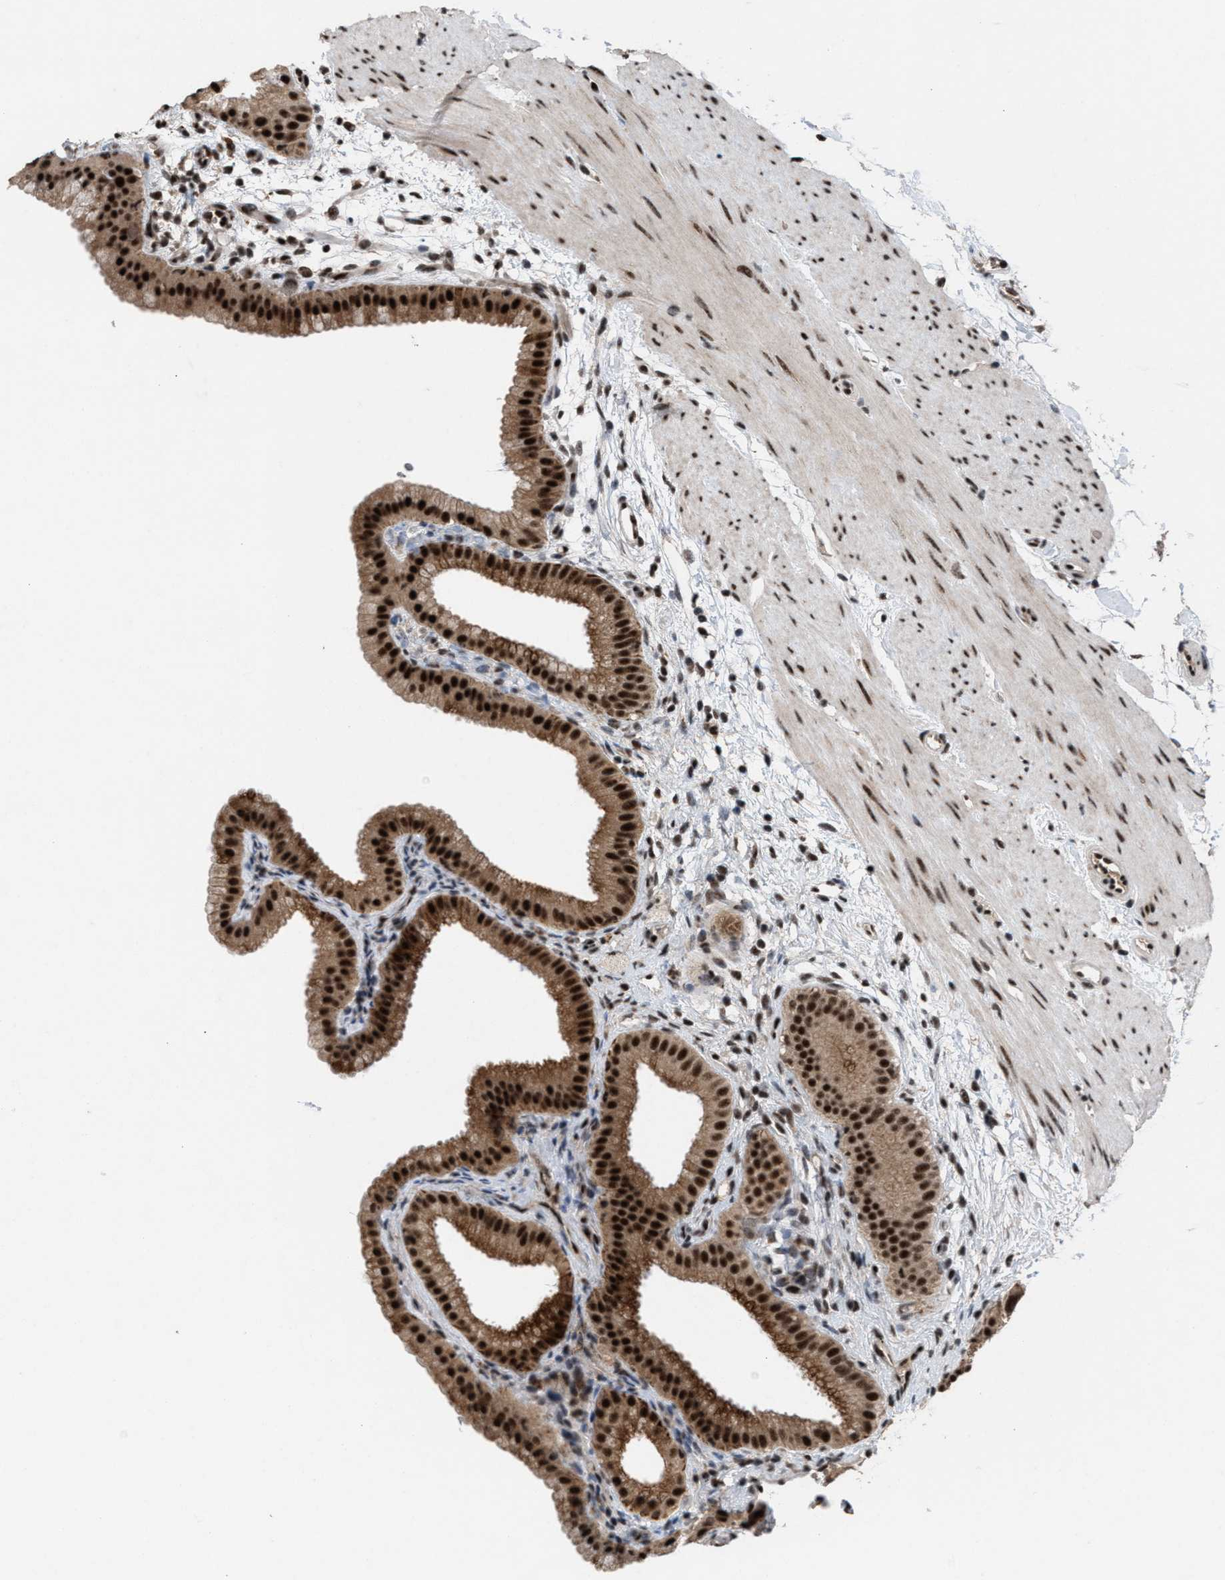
{"staining": {"intensity": "strong", "quantity": ">75%", "location": "cytoplasmic/membranous,nuclear"}, "tissue": "gallbladder", "cell_type": "Glandular cells", "image_type": "normal", "snomed": [{"axis": "morphology", "description": "Normal tissue, NOS"}, {"axis": "topography", "description": "Gallbladder"}], "caption": "Gallbladder stained for a protein reveals strong cytoplasmic/membranous,nuclear positivity in glandular cells. (DAB (3,3'-diaminobenzidine) IHC with brightfield microscopy, high magnification).", "gene": "PRPF4", "patient": {"sex": "female", "age": 64}}